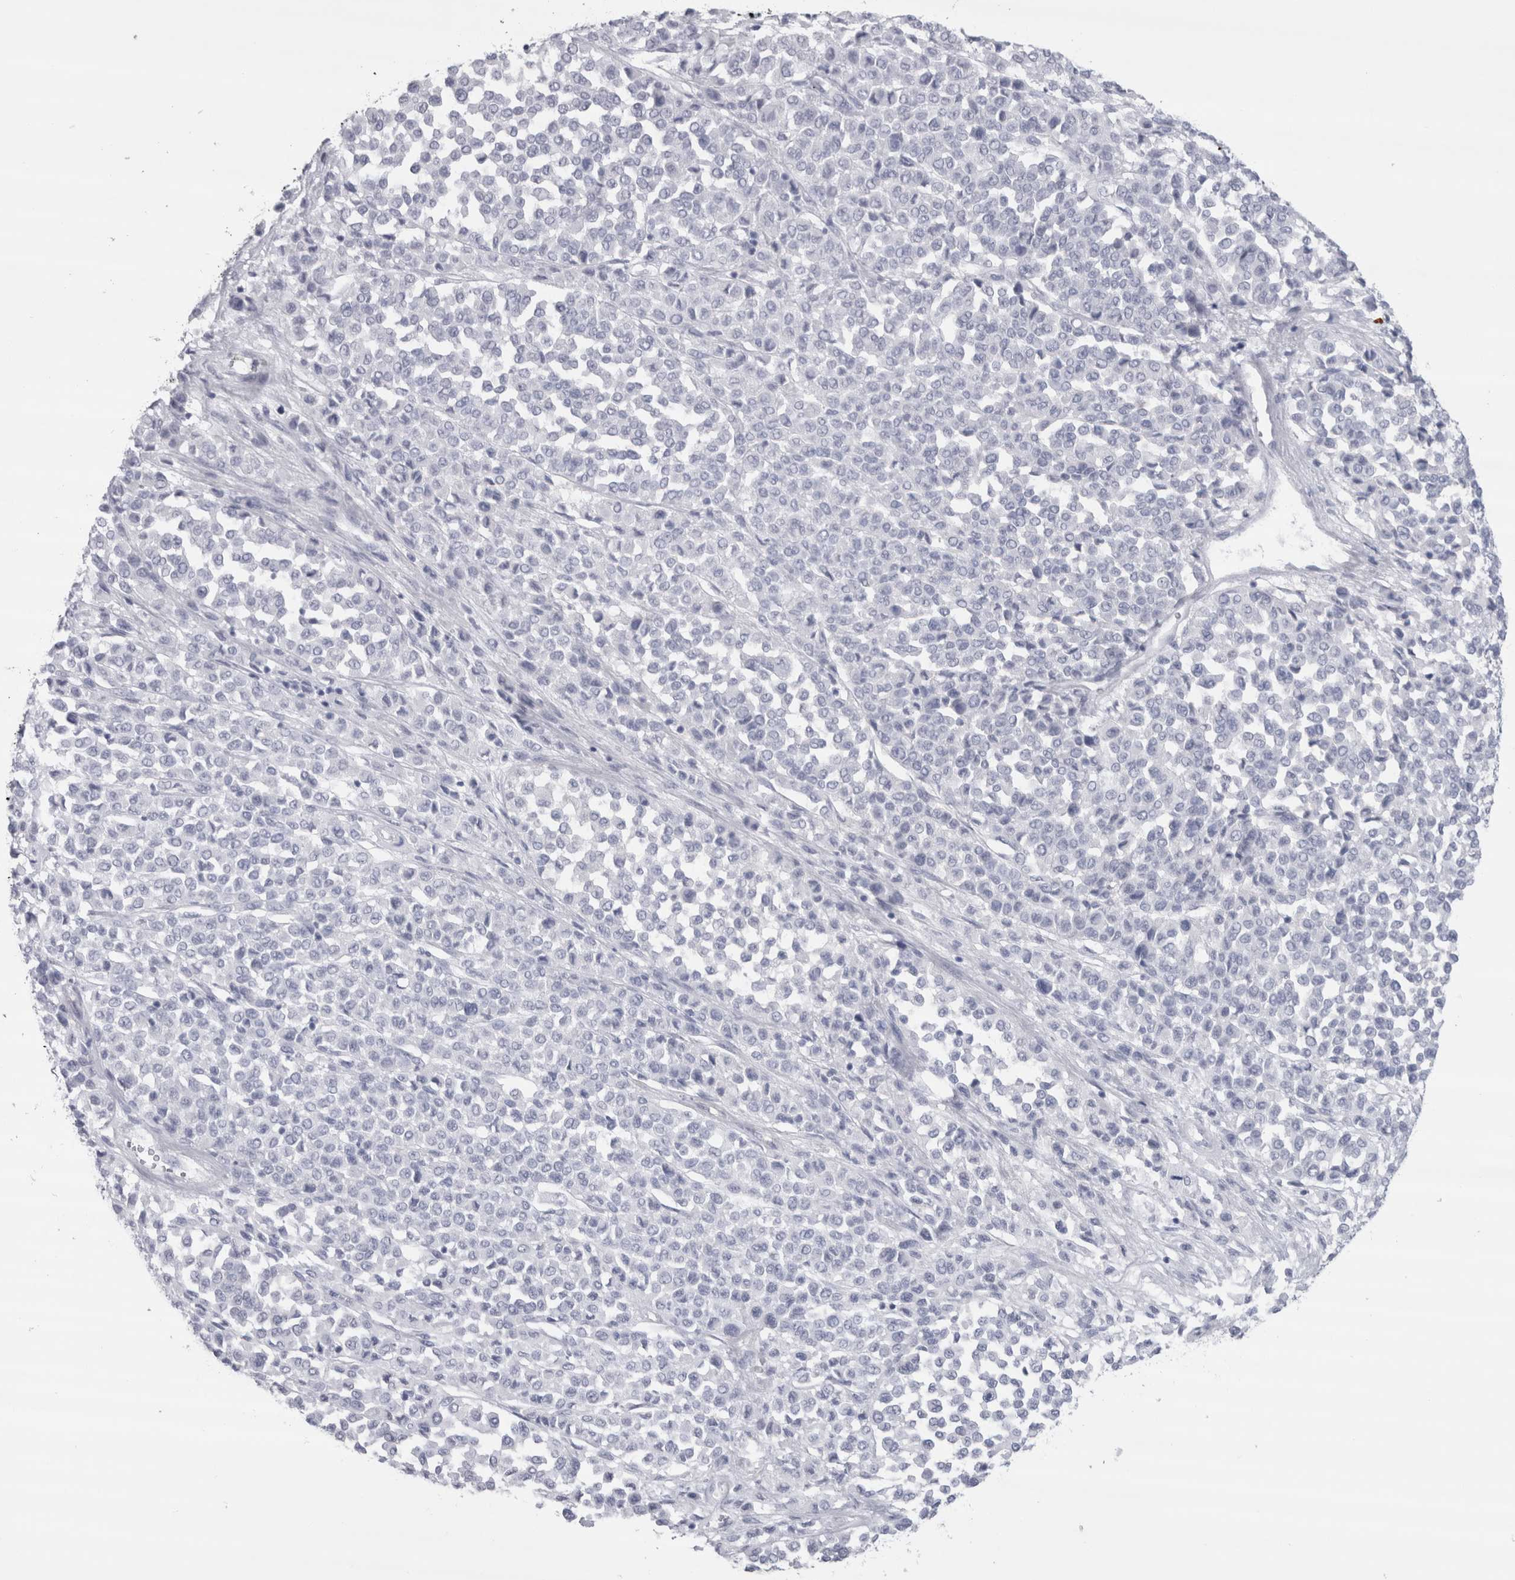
{"staining": {"intensity": "negative", "quantity": "none", "location": "none"}, "tissue": "melanoma", "cell_type": "Tumor cells", "image_type": "cancer", "snomed": [{"axis": "morphology", "description": "Malignant melanoma, Metastatic site"}, {"axis": "topography", "description": "Pancreas"}], "caption": "Melanoma stained for a protein using immunohistochemistry reveals no staining tumor cells.", "gene": "CDH17", "patient": {"sex": "female", "age": 30}}